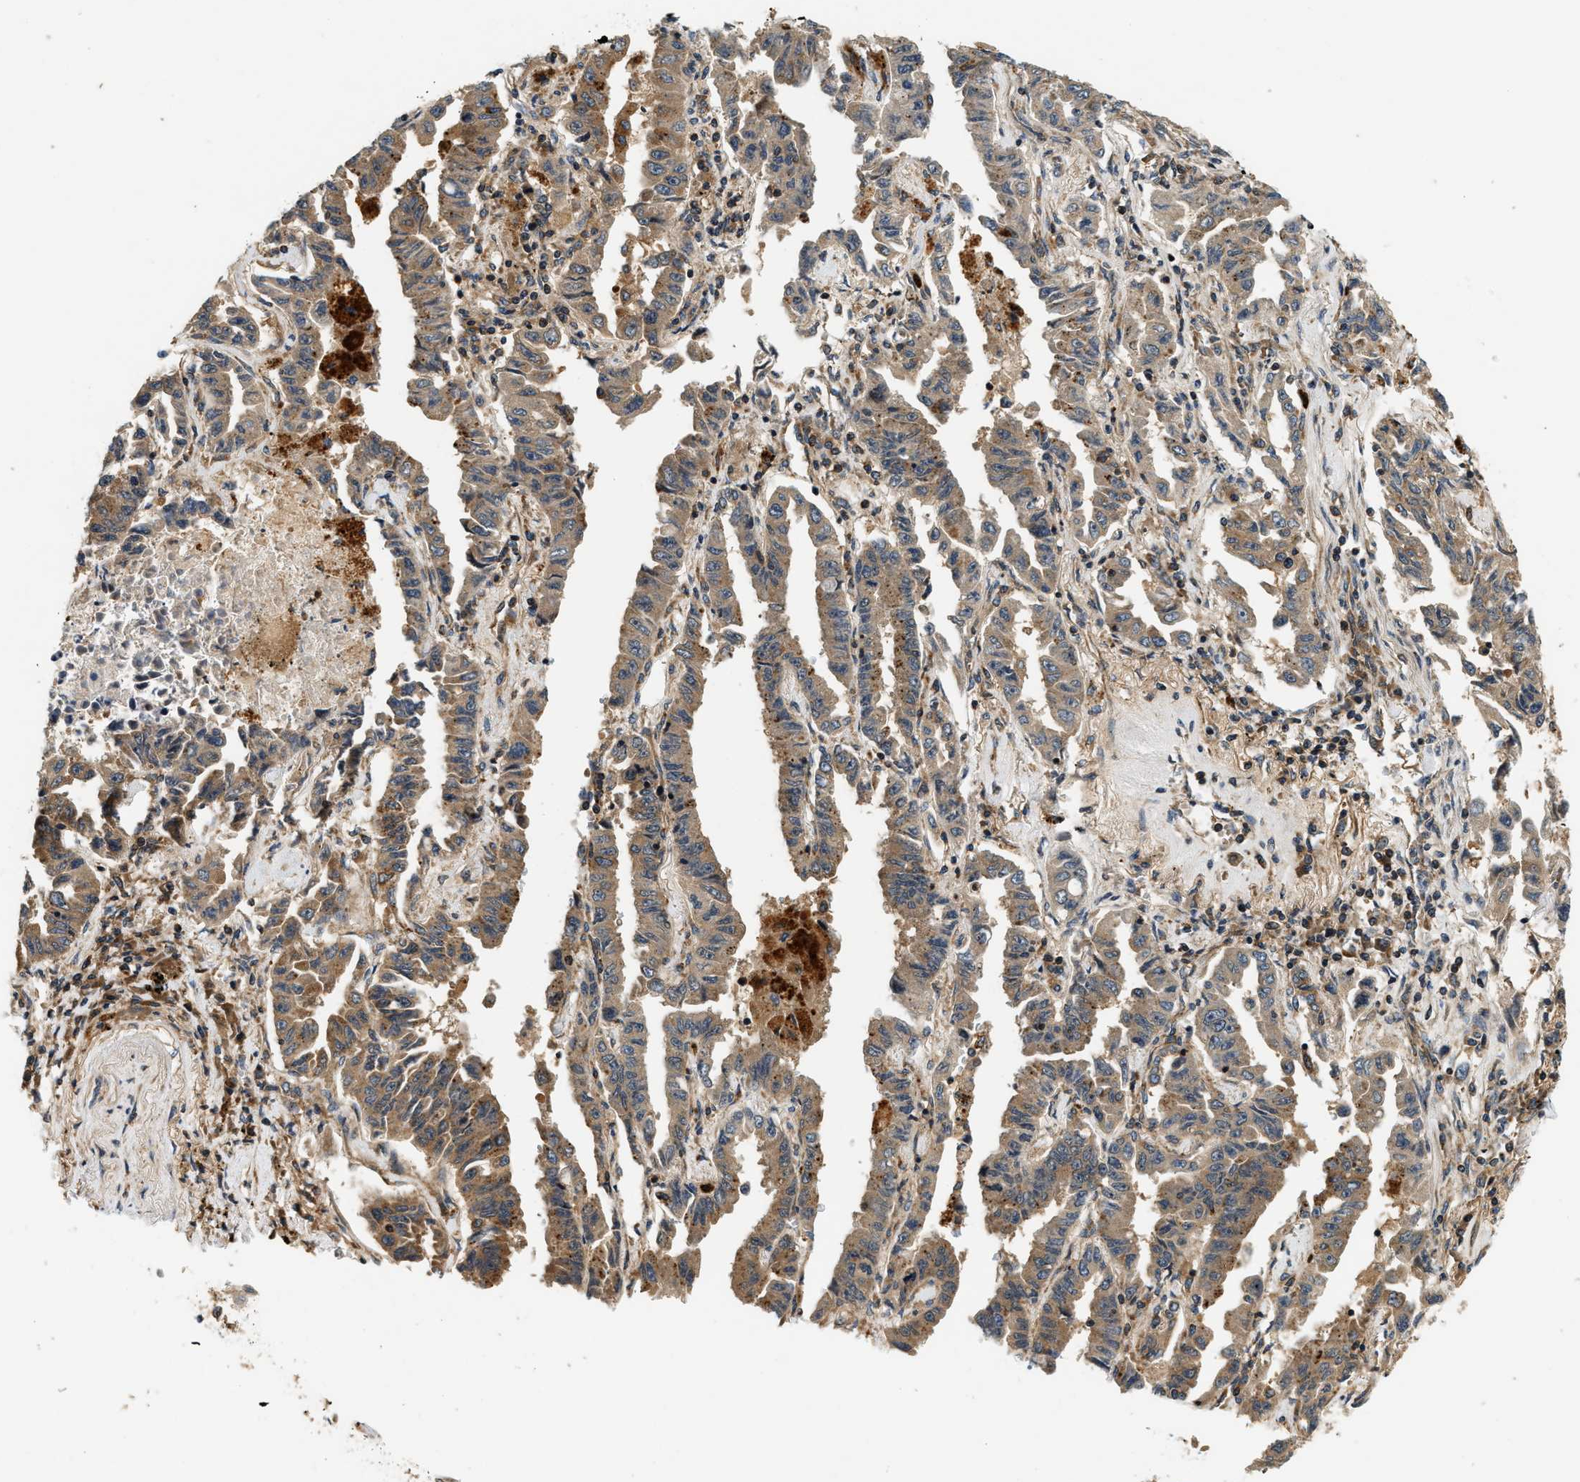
{"staining": {"intensity": "moderate", "quantity": ">75%", "location": "cytoplasmic/membranous"}, "tissue": "lung cancer", "cell_type": "Tumor cells", "image_type": "cancer", "snomed": [{"axis": "morphology", "description": "Adenocarcinoma, NOS"}, {"axis": "topography", "description": "Lung"}], "caption": "Immunohistochemistry image of adenocarcinoma (lung) stained for a protein (brown), which exhibits medium levels of moderate cytoplasmic/membranous positivity in approximately >75% of tumor cells.", "gene": "SAMD9", "patient": {"sex": "female", "age": 51}}